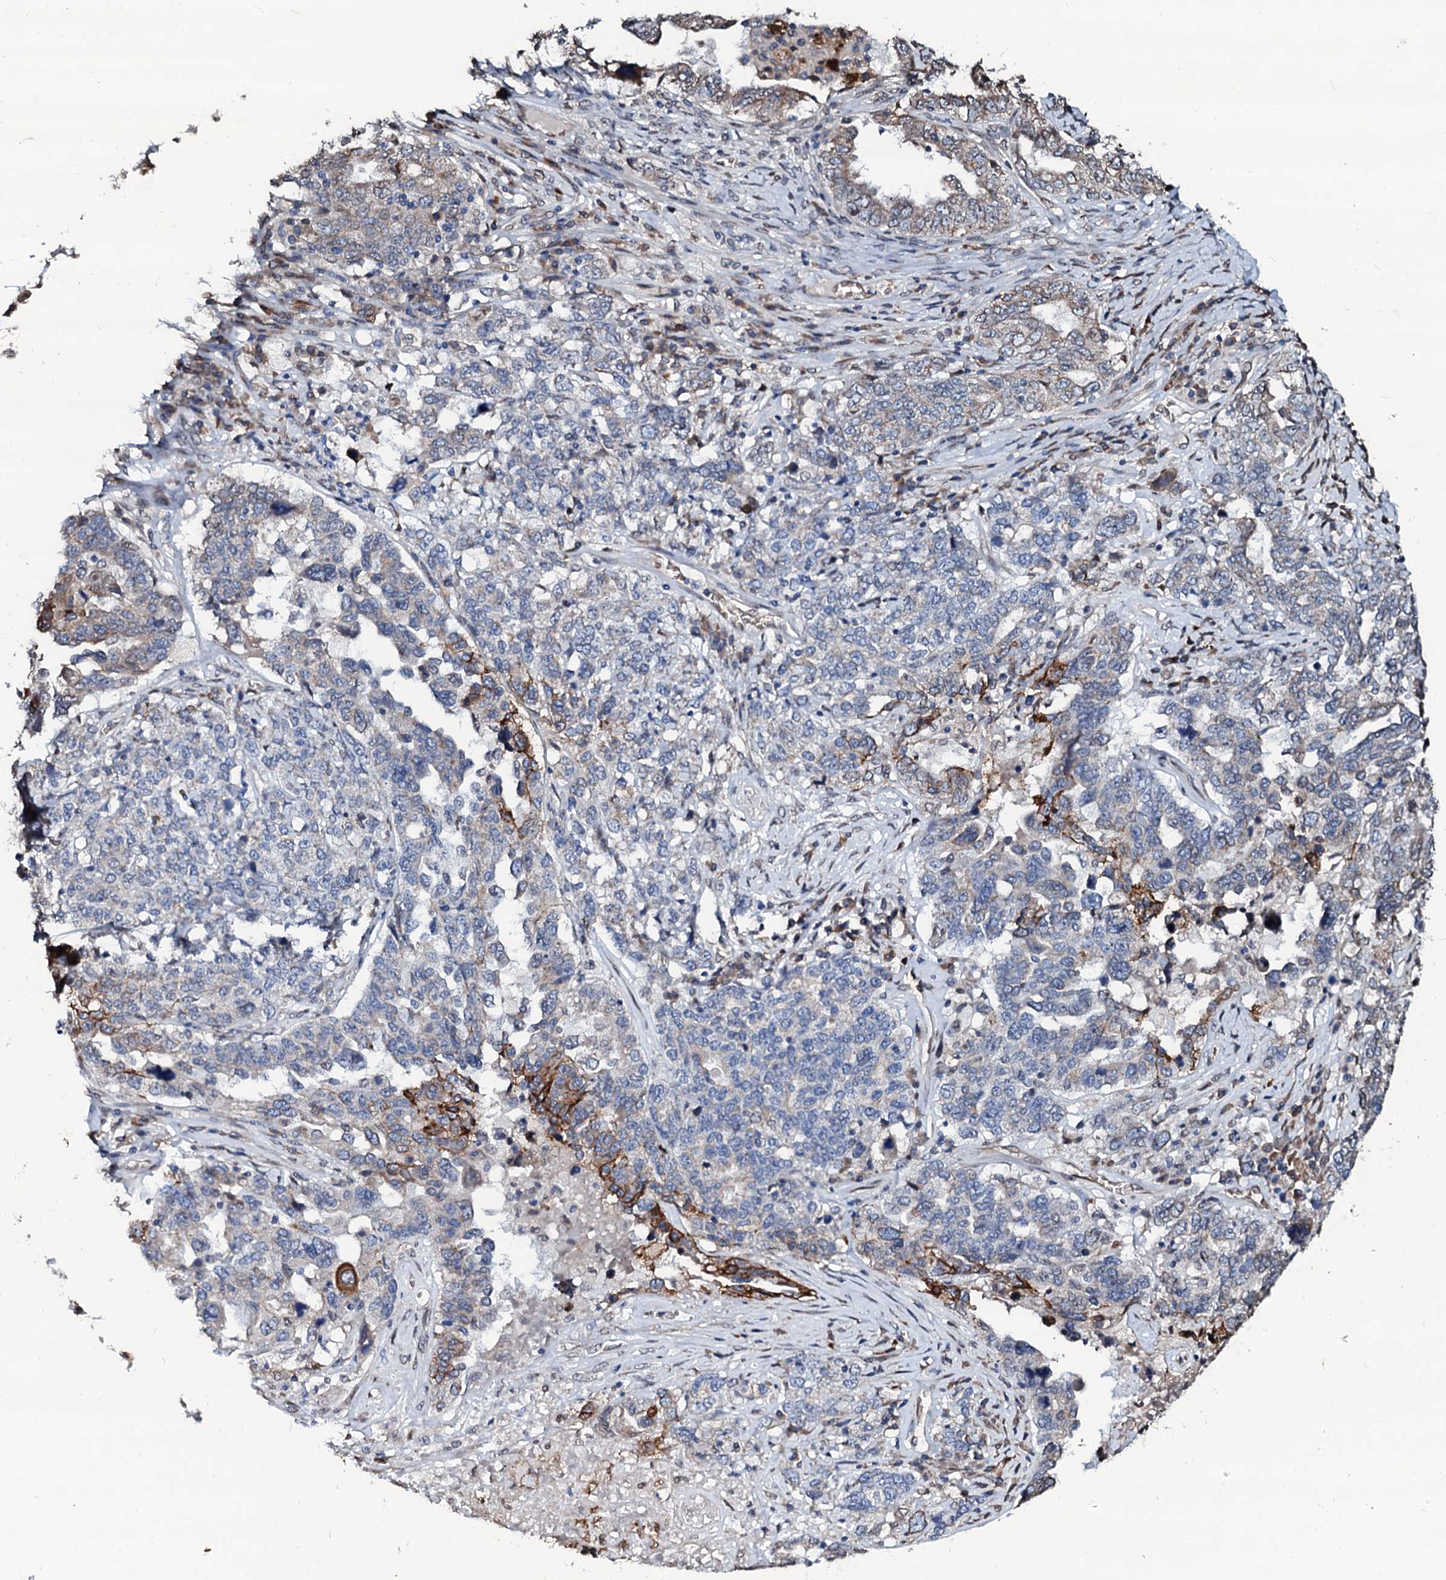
{"staining": {"intensity": "moderate", "quantity": "<25%", "location": "cytoplasmic/membranous"}, "tissue": "ovarian cancer", "cell_type": "Tumor cells", "image_type": "cancer", "snomed": [{"axis": "morphology", "description": "Carcinoma, endometroid"}, {"axis": "topography", "description": "Ovary"}], "caption": "Ovarian cancer (endometroid carcinoma) stained with a protein marker demonstrates moderate staining in tumor cells.", "gene": "NRP2", "patient": {"sex": "female", "age": 62}}